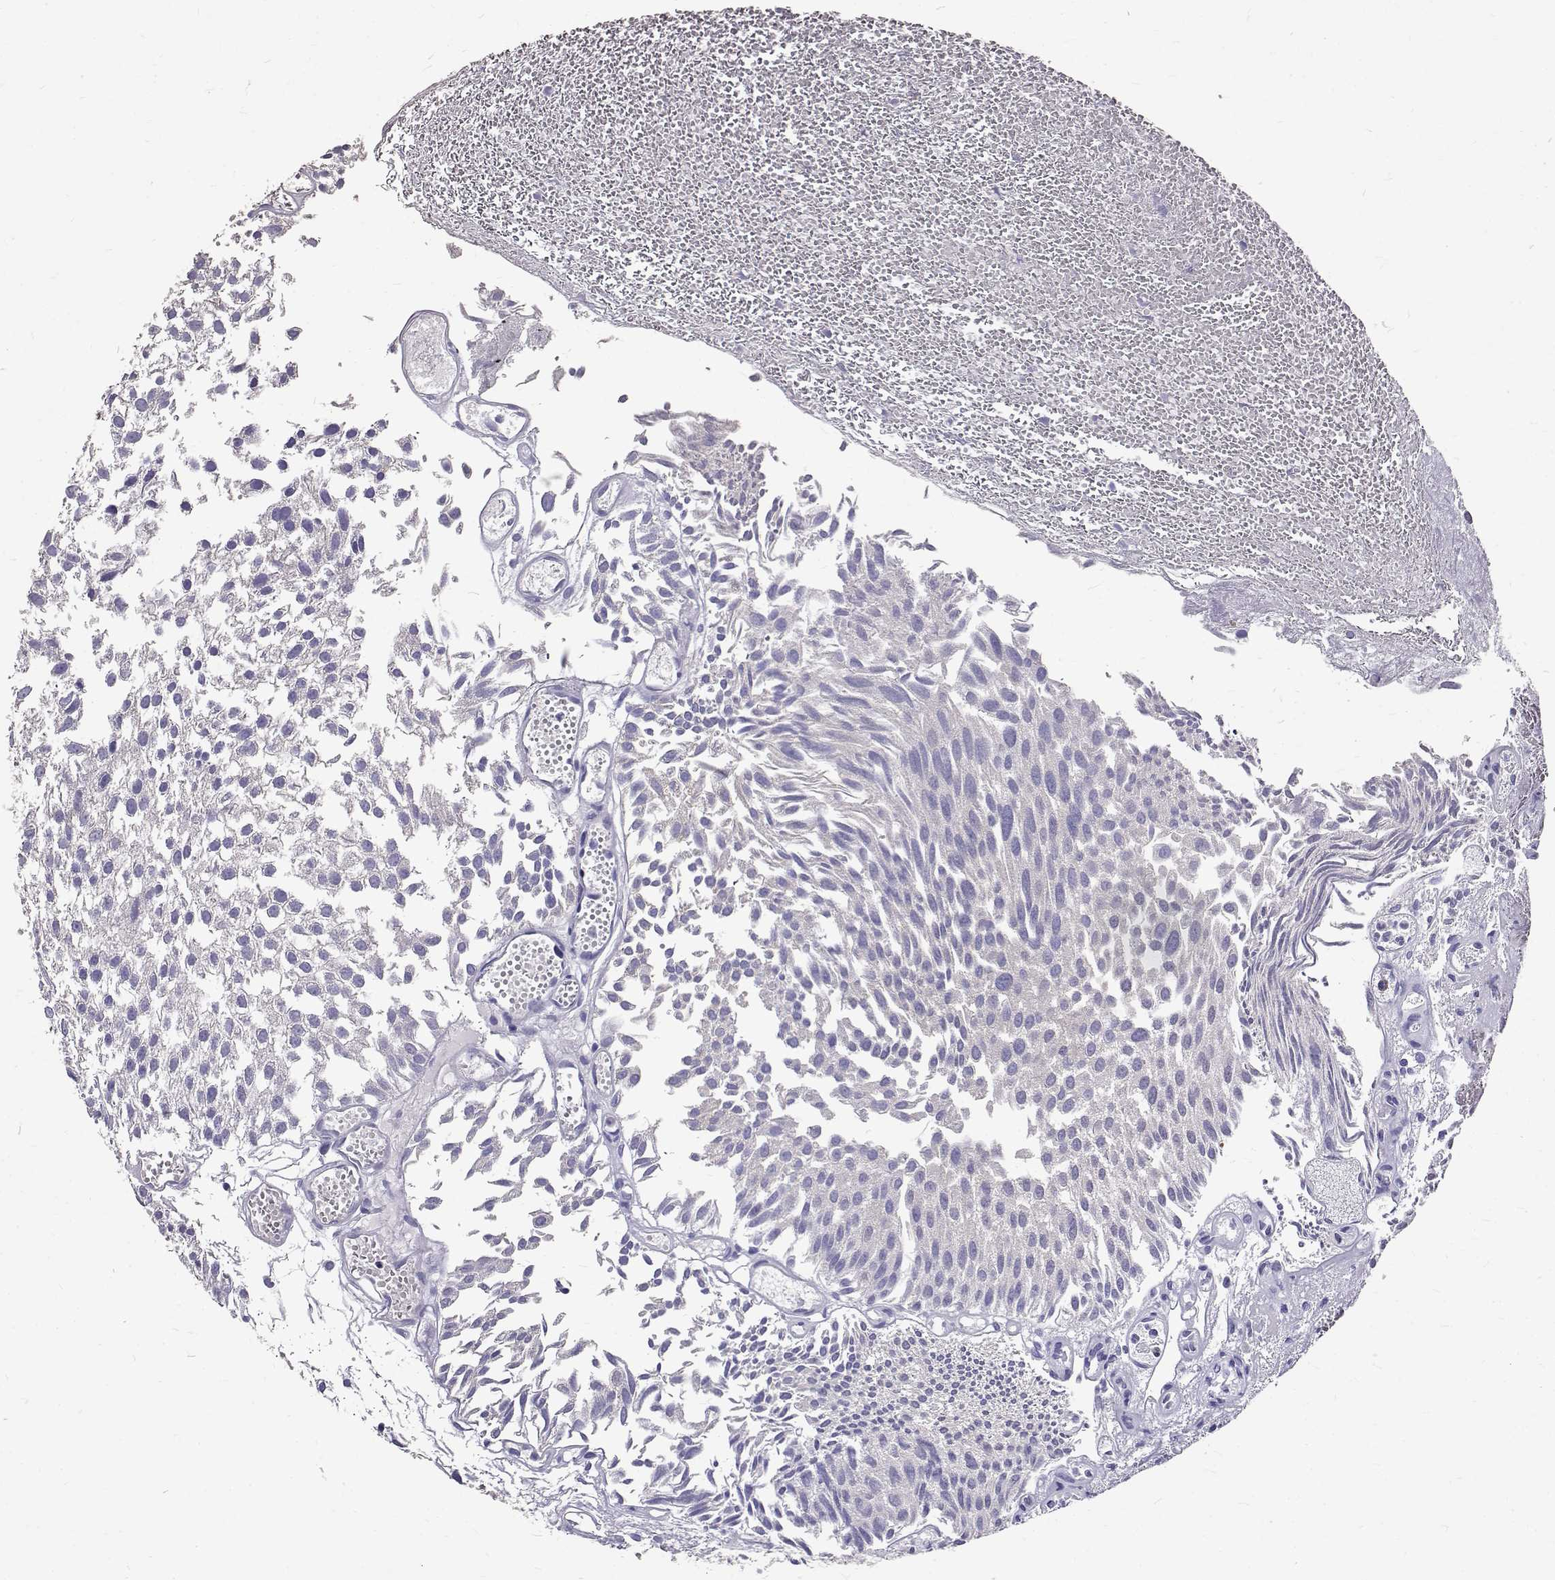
{"staining": {"intensity": "negative", "quantity": "none", "location": "none"}, "tissue": "urothelial cancer", "cell_type": "Tumor cells", "image_type": "cancer", "snomed": [{"axis": "morphology", "description": "Urothelial carcinoma, Low grade"}, {"axis": "topography", "description": "Urinary bladder"}], "caption": "Protein analysis of low-grade urothelial carcinoma shows no significant staining in tumor cells. (Stains: DAB immunohistochemistry (IHC) with hematoxylin counter stain, Microscopy: brightfield microscopy at high magnification).", "gene": "IGSF1", "patient": {"sex": "male", "age": 79}}